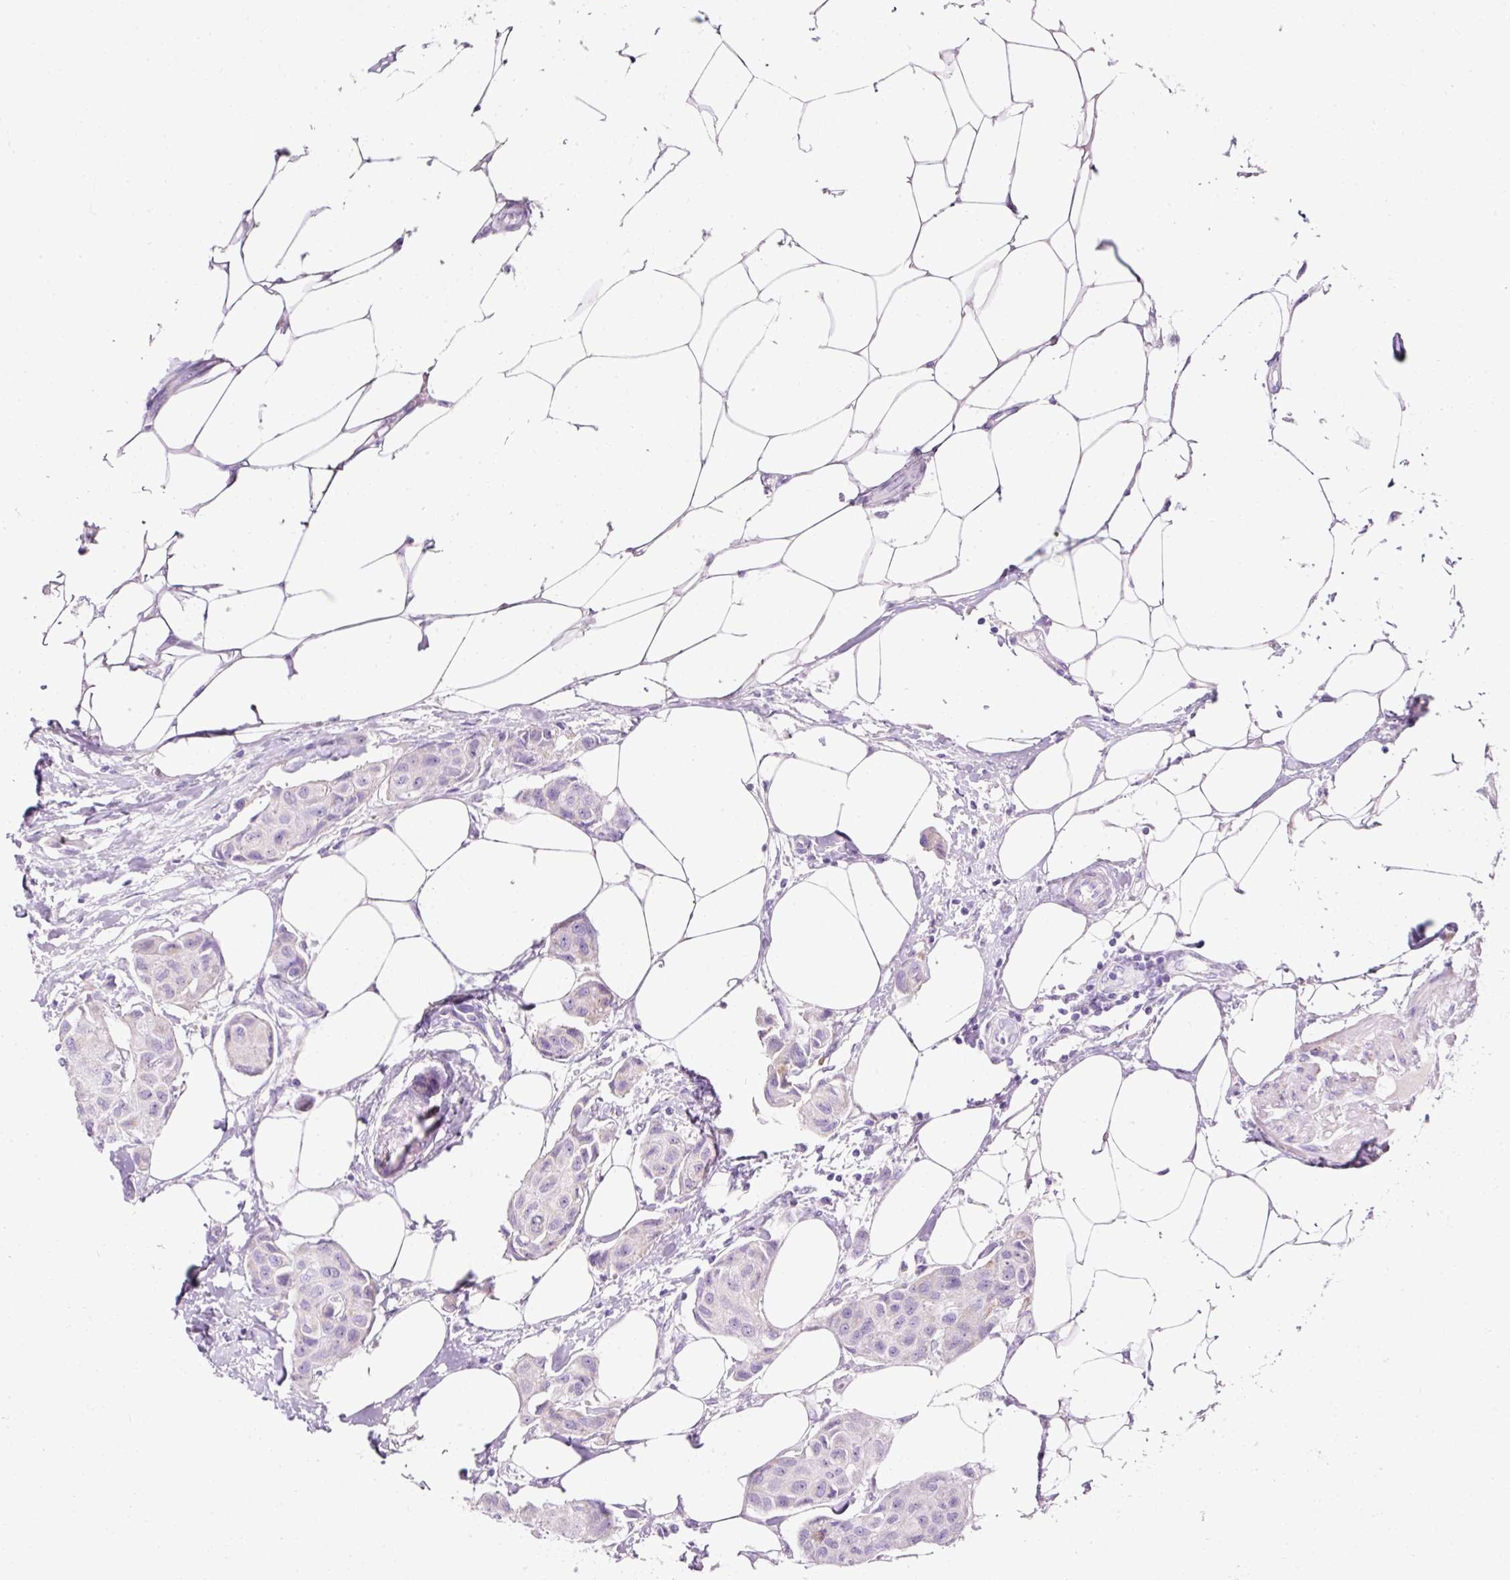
{"staining": {"intensity": "negative", "quantity": "none", "location": "none"}, "tissue": "breast cancer", "cell_type": "Tumor cells", "image_type": "cancer", "snomed": [{"axis": "morphology", "description": "Duct carcinoma"}, {"axis": "topography", "description": "Breast"}, {"axis": "topography", "description": "Lymph node"}], "caption": "IHC histopathology image of neoplastic tissue: human breast cancer stained with DAB (3,3'-diaminobenzidine) displays no significant protein expression in tumor cells.", "gene": "PLPP2", "patient": {"sex": "female", "age": 80}}